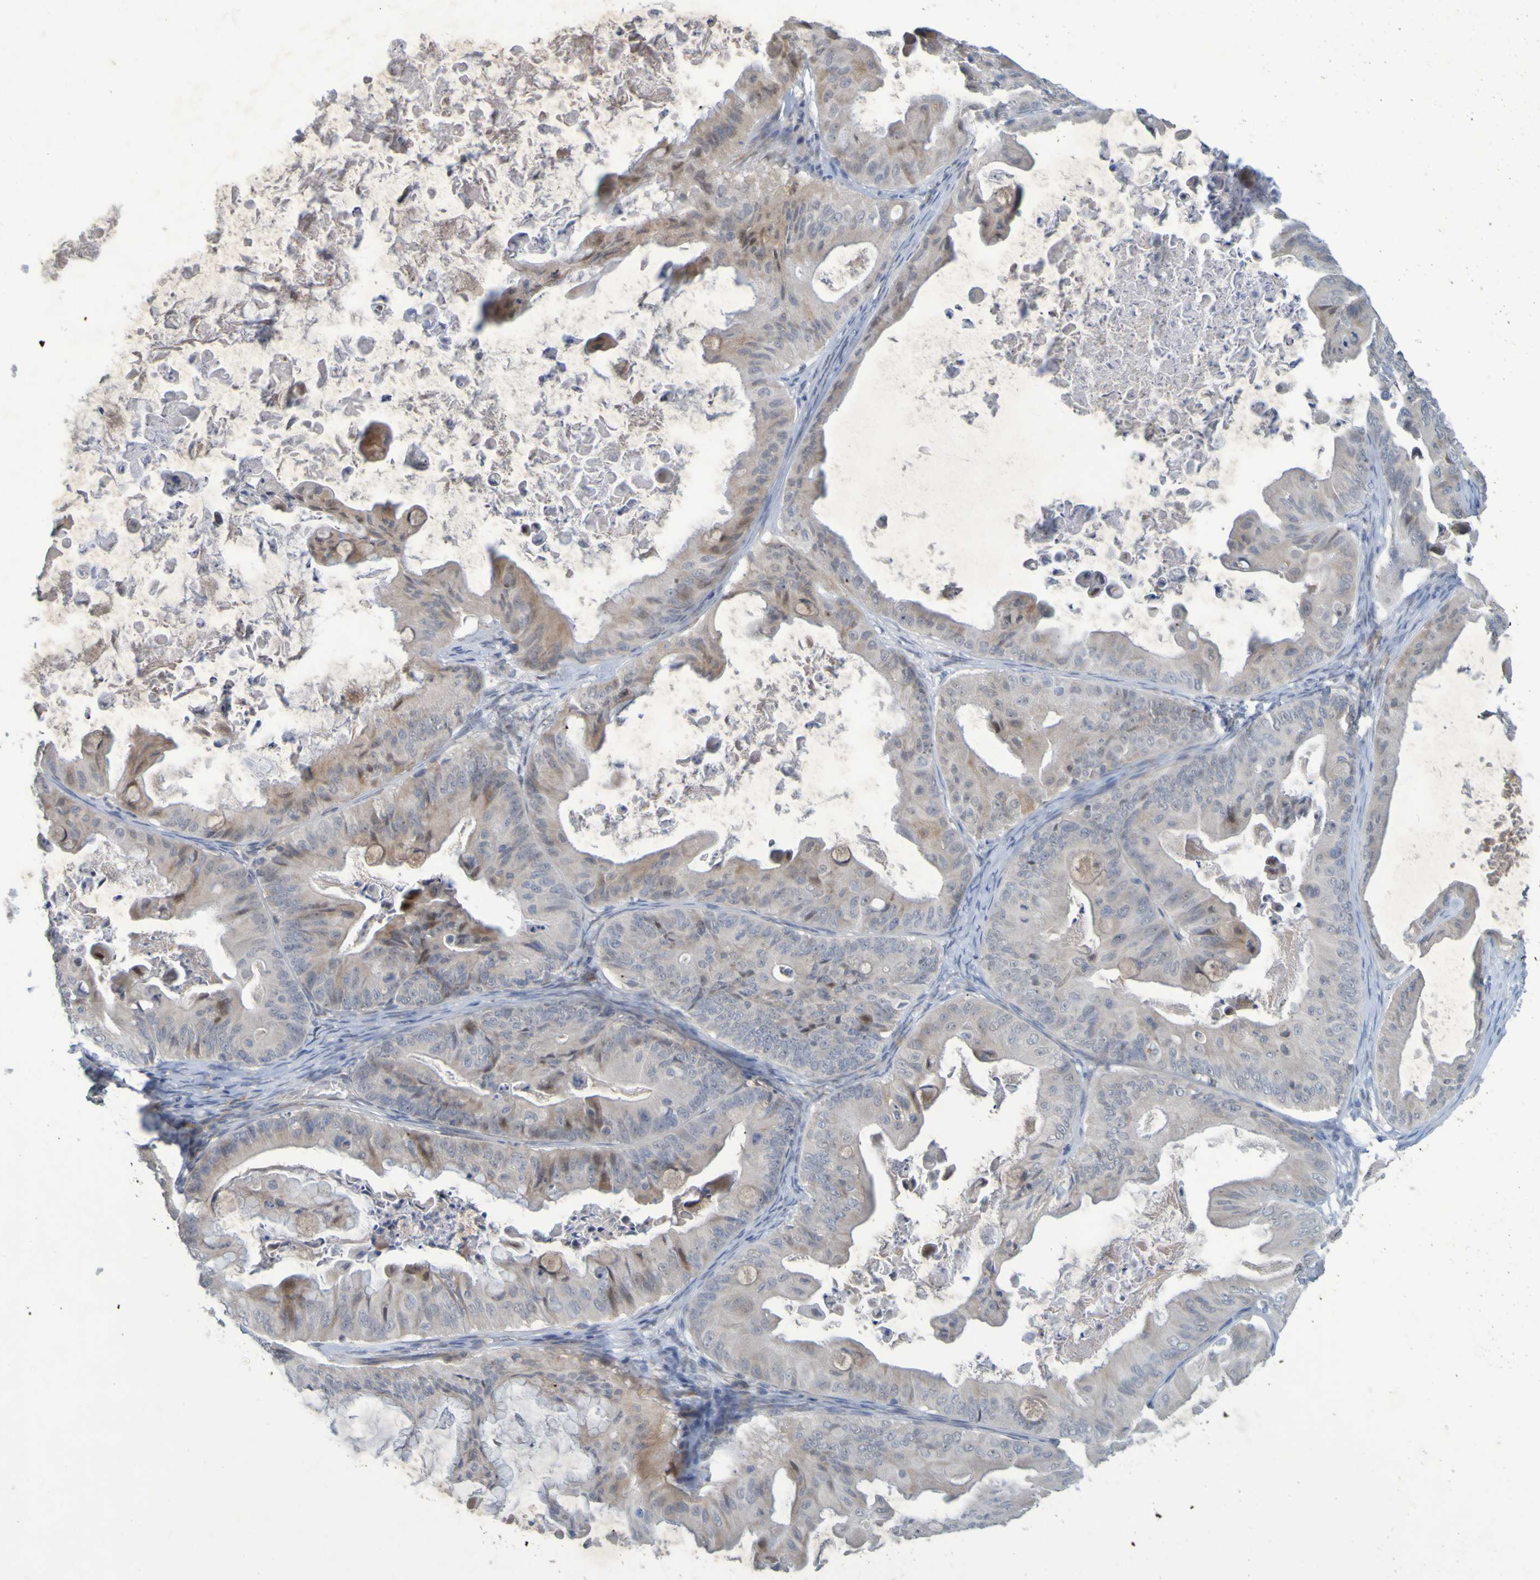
{"staining": {"intensity": "weak", "quantity": "<25%", "location": "cytoplasmic/membranous"}, "tissue": "ovarian cancer", "cell_type": "Tumor cells", "image_type": "cancer", "snomed": [{"axis": "morphology", "description": "Cystadenocarcinoma, mucinous, NOS"}, {"axis": "topography", "description": "Ovary"}], "caption": "Image shows no significant protein staining in tumor cells of ovarian cancer.", "gene": "LILRB5", "patient": {"sex": "female", "age": 37}}